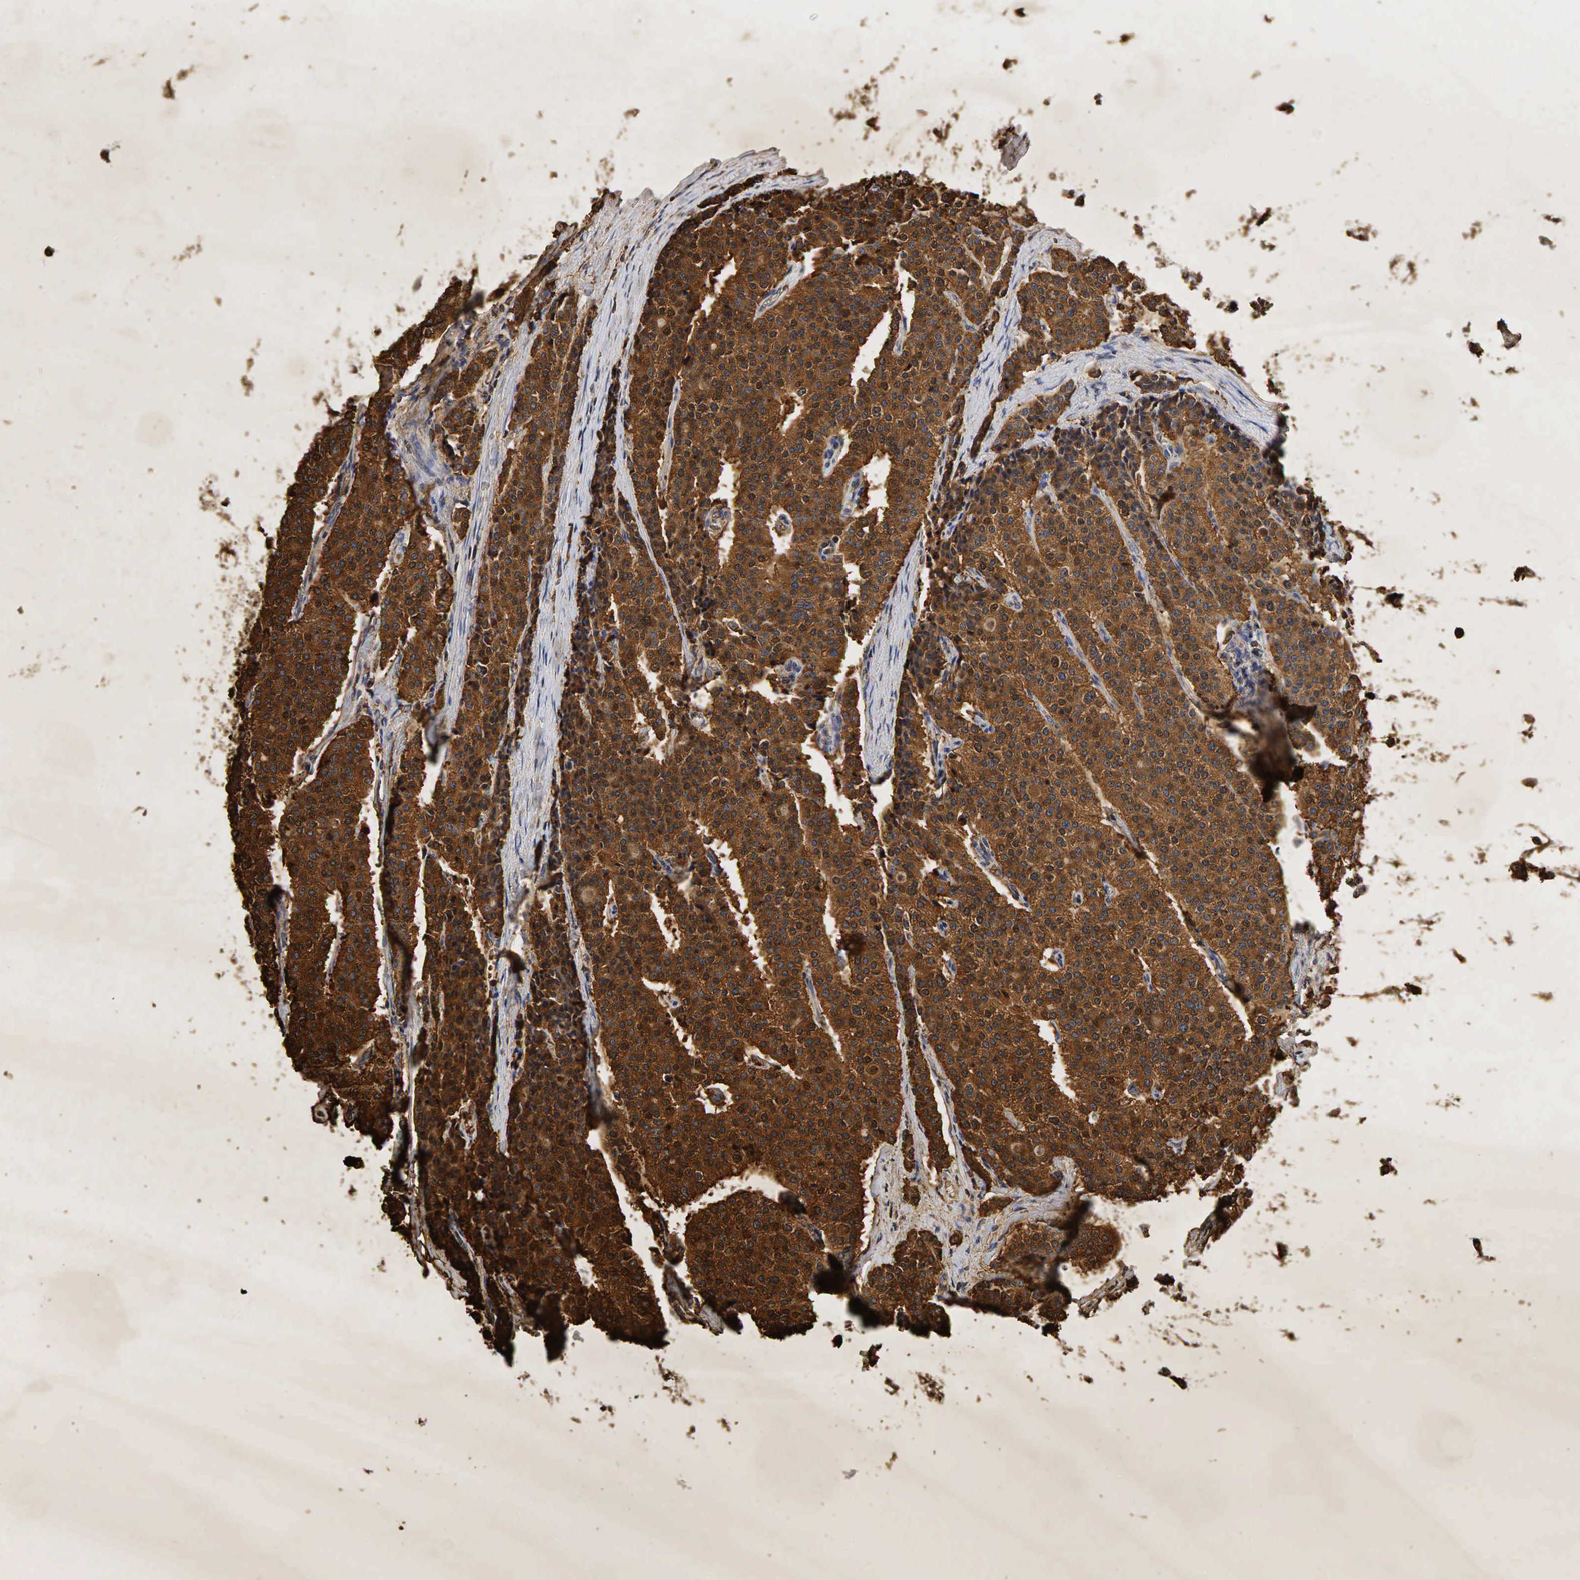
{"staining": {"intensity": "strong", "quantity": ">75%", "location": "cytoplasmic/membranous,nuclear"}, "tissue": "carcinoid", "cell_type": "Tumor cells", "image_type": "cancer", "snomed": [{"axis": "morphology", "description": "Carcinoid, malignant, NOS"}, {"axis": "topography", "description": "Small intestine"}], "caption": "This is a photomicrograph of immunohistochemistry staining of carcinoid (malignant), which shows strong staining in the cytoplasmic/membranous and nuclear of tumor cells.", "gene": "CHGA", "patient": {"sex": "male", "age": 63}}